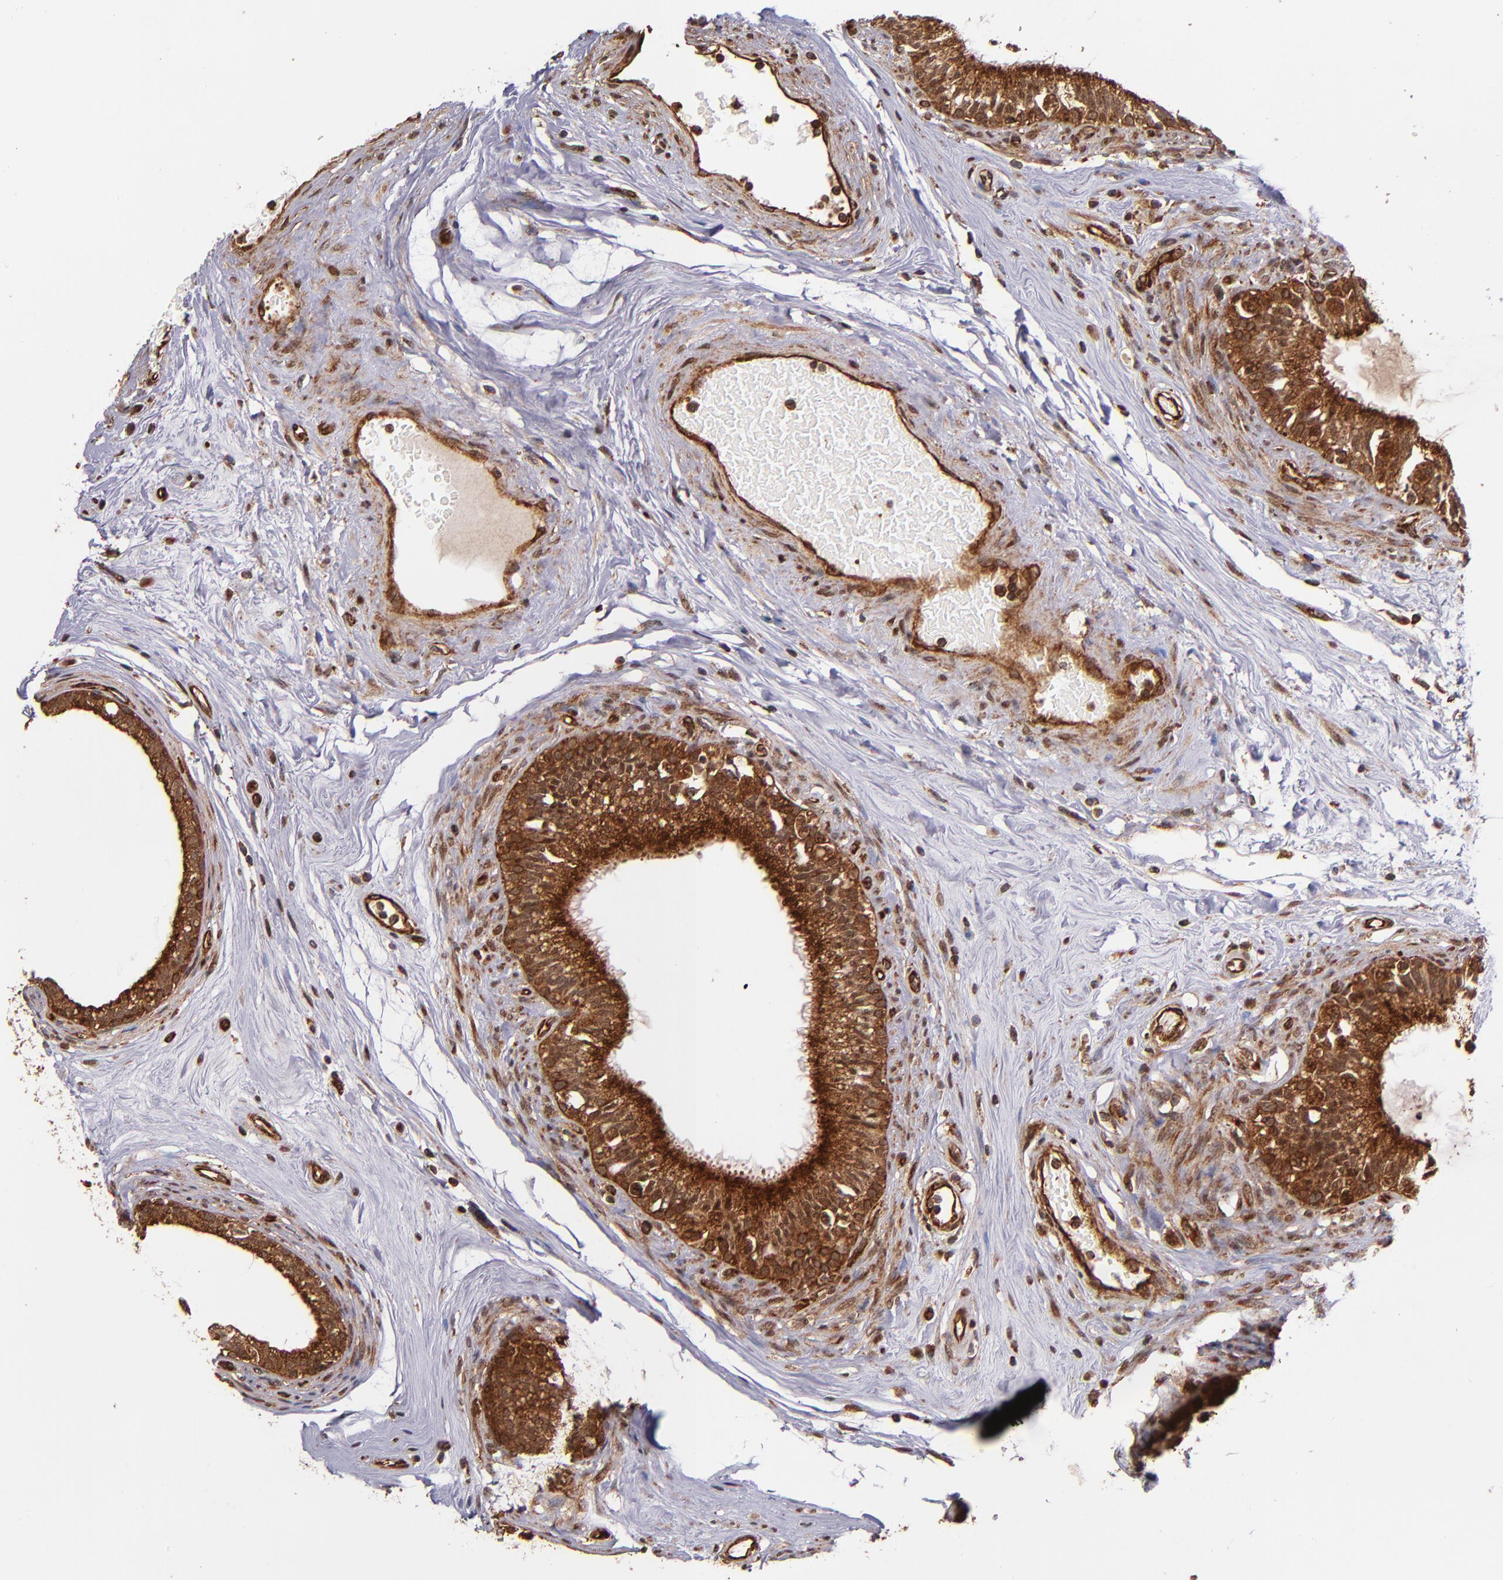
{"staining": {"intensity": "strong", "quantity": ">75%", "location": "cytoplasmic/membranous"}, "tissue": "epididymis", "cell_type": "Glandular cells", "image_type": "normal", "snomed": [{"axis": "morphology", "description": "Normal tissue, NOS"}, {"axis": "morphology", "description": "Inflammation, NOS"}, {"axis": "topography", "description": "Epididymis"}], "caption": "Glandular cells reveal strong cytoplasmic/membranous staining in about >75% of cells in normal epididymis. Immunohistochemistry stains the protein in brown and the nuclei are stained blue.", "gene": "STX8", "patient": {"sex": "male", "age": 84}}